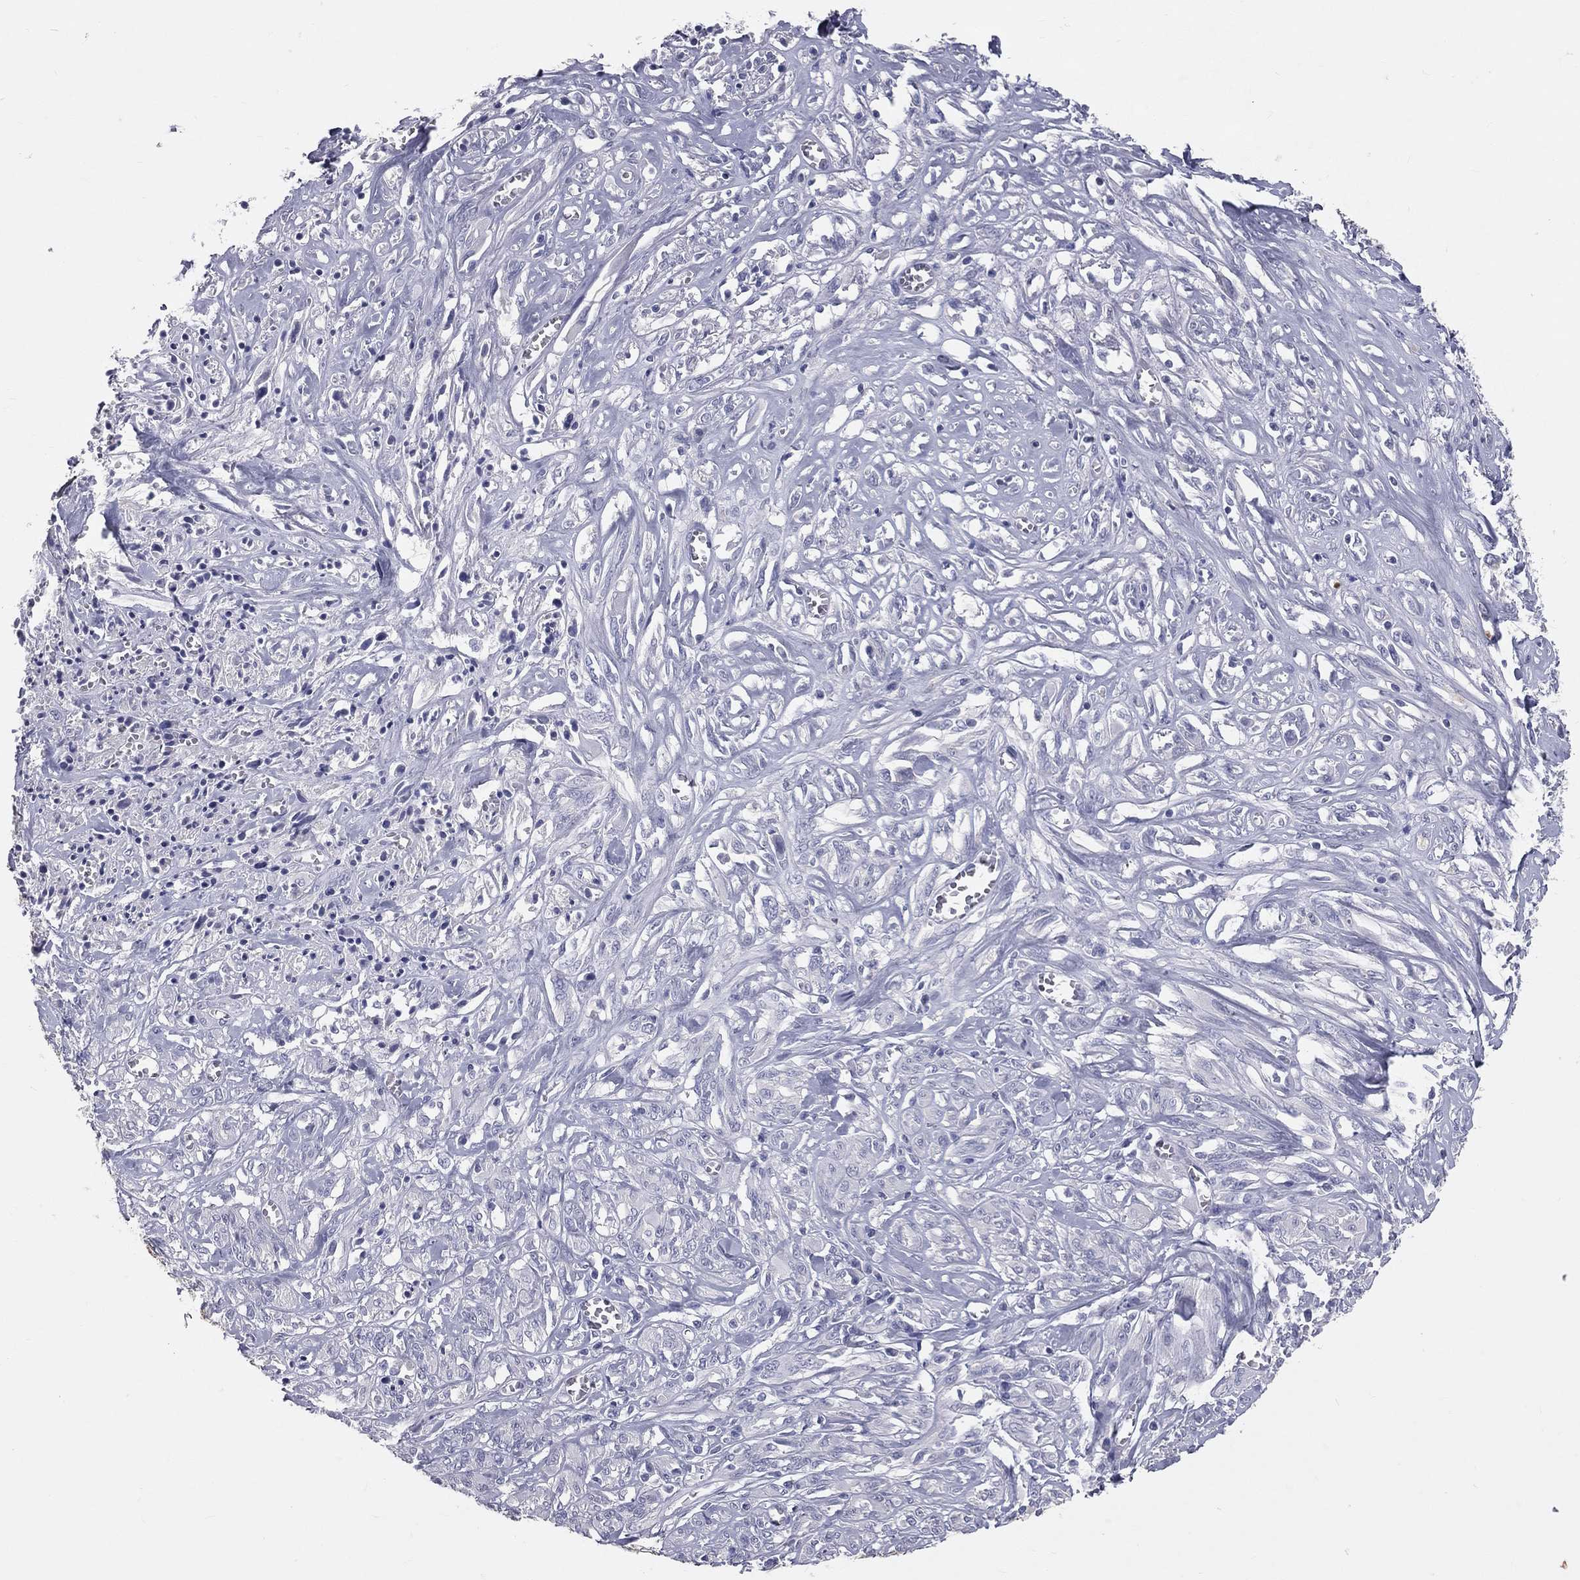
{"staining": {"intensity": "negative", "quantity": "none", "location": "none"}, "tissue": "melanoma", "cell_type": "Tumor cells", "image_type": "cancer", "snomed": [{"axis": "morphology", "description": "Malignant melanoma, NOS"}, {"axis": "topography", "description": "Skin"}], "caption": "An IHC micrograph of malignant melanoma is shown. There is no staining in tumor cells of malignant melanoma.", "gene": "TFPI2", "patient": {"sex": "female", "age": 91}}